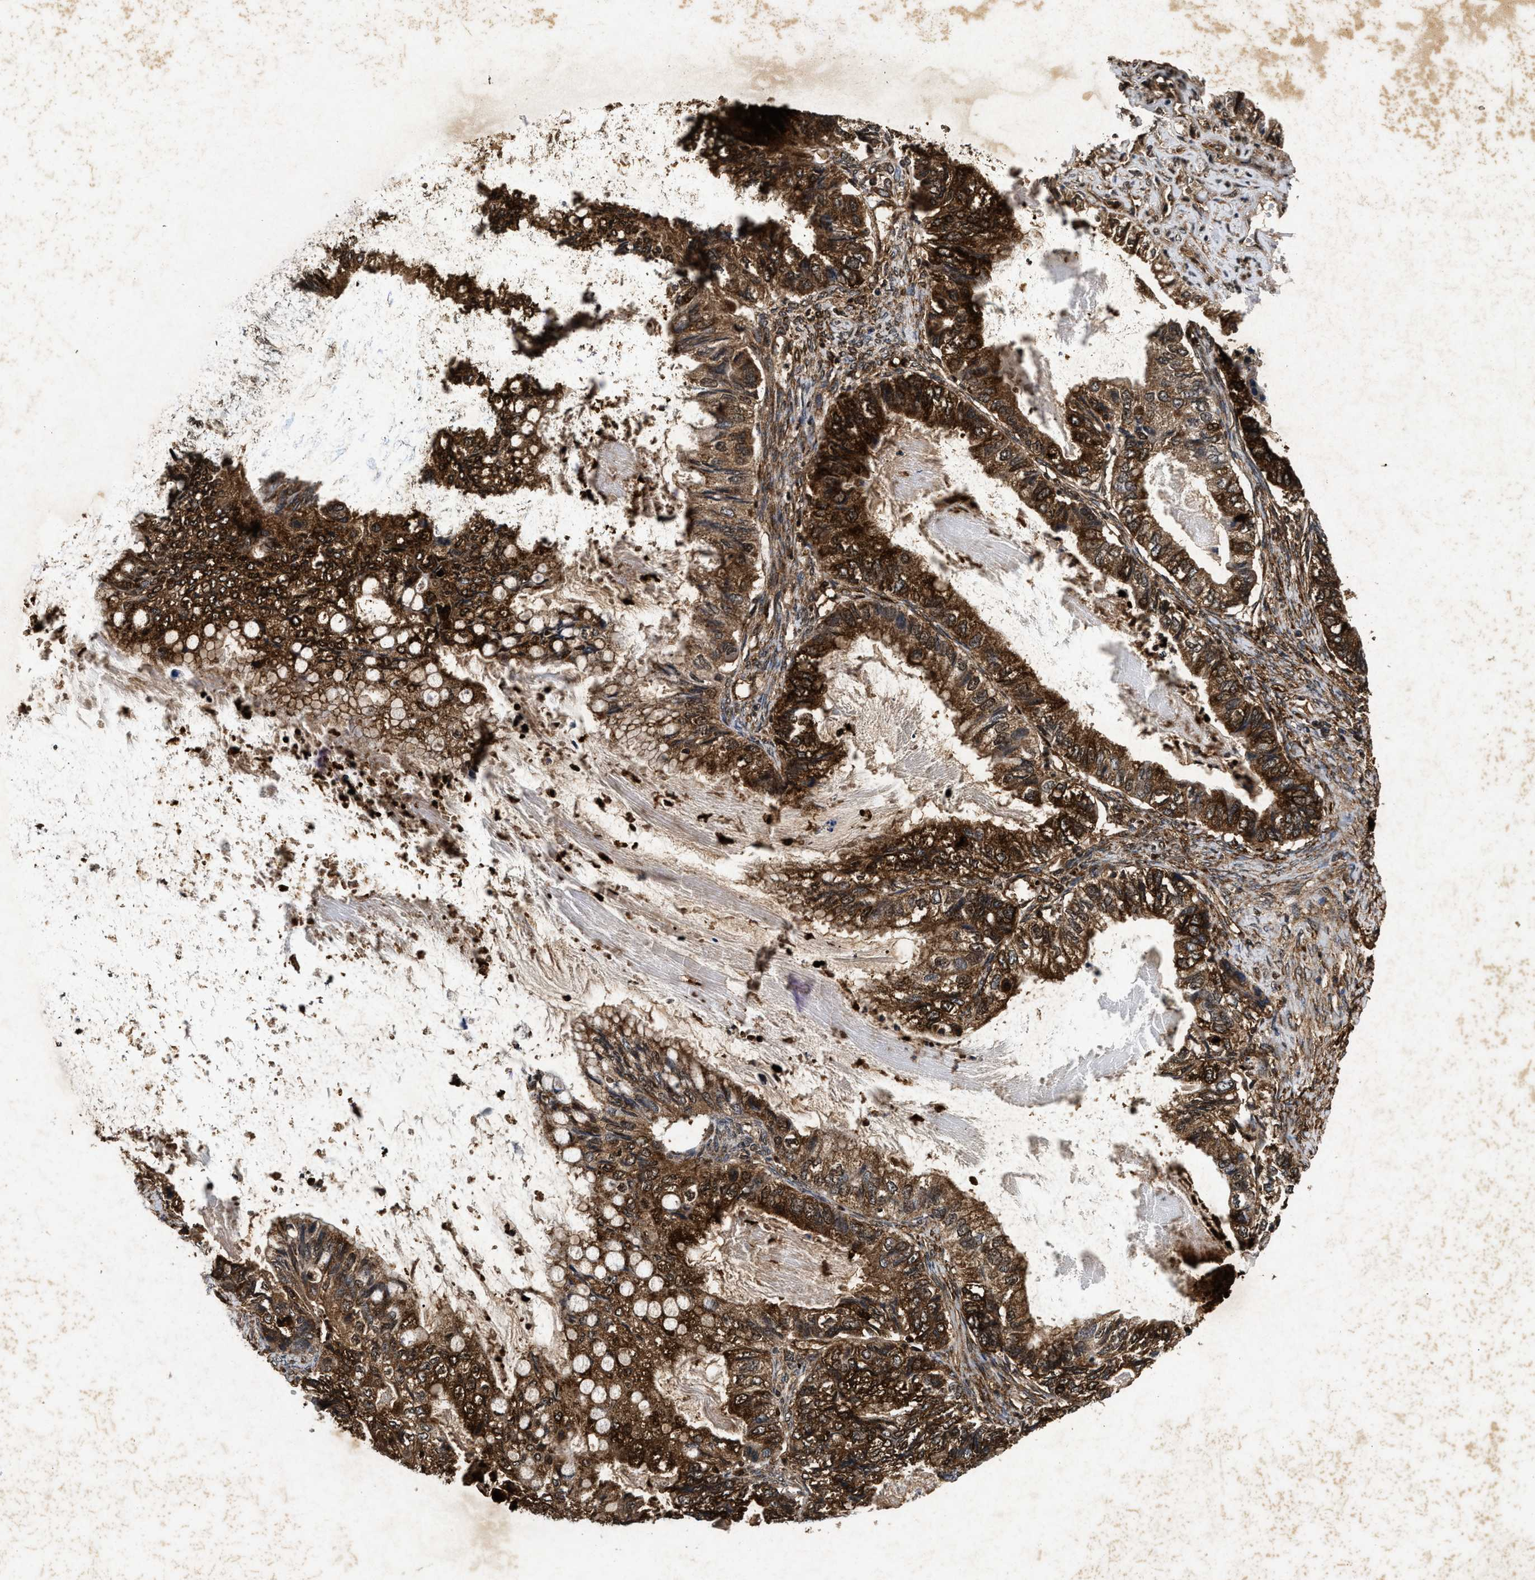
{"staining": {"intensity": "strong", "quantity": ">75%", "location": "cytoplasmic/membranous"}, "tissue": "ovarian cancer", "cell_type": "Tumor cells", "image_type": "cancer", "snomed": [{"axis": "morphology", "description": "Cystadenocarcinoma, mucinous, NOS"}, {"axis": "topography", "description": "Ovary"}], "caption": "An image of human mucinous cystadenocarcinoma (ovarian) stained for a protein displays strong cytoplasmic/membranous brown staining in tumor cells.", "gene": "ACOX1", "patient": {"sex": "female", "age": 80}}